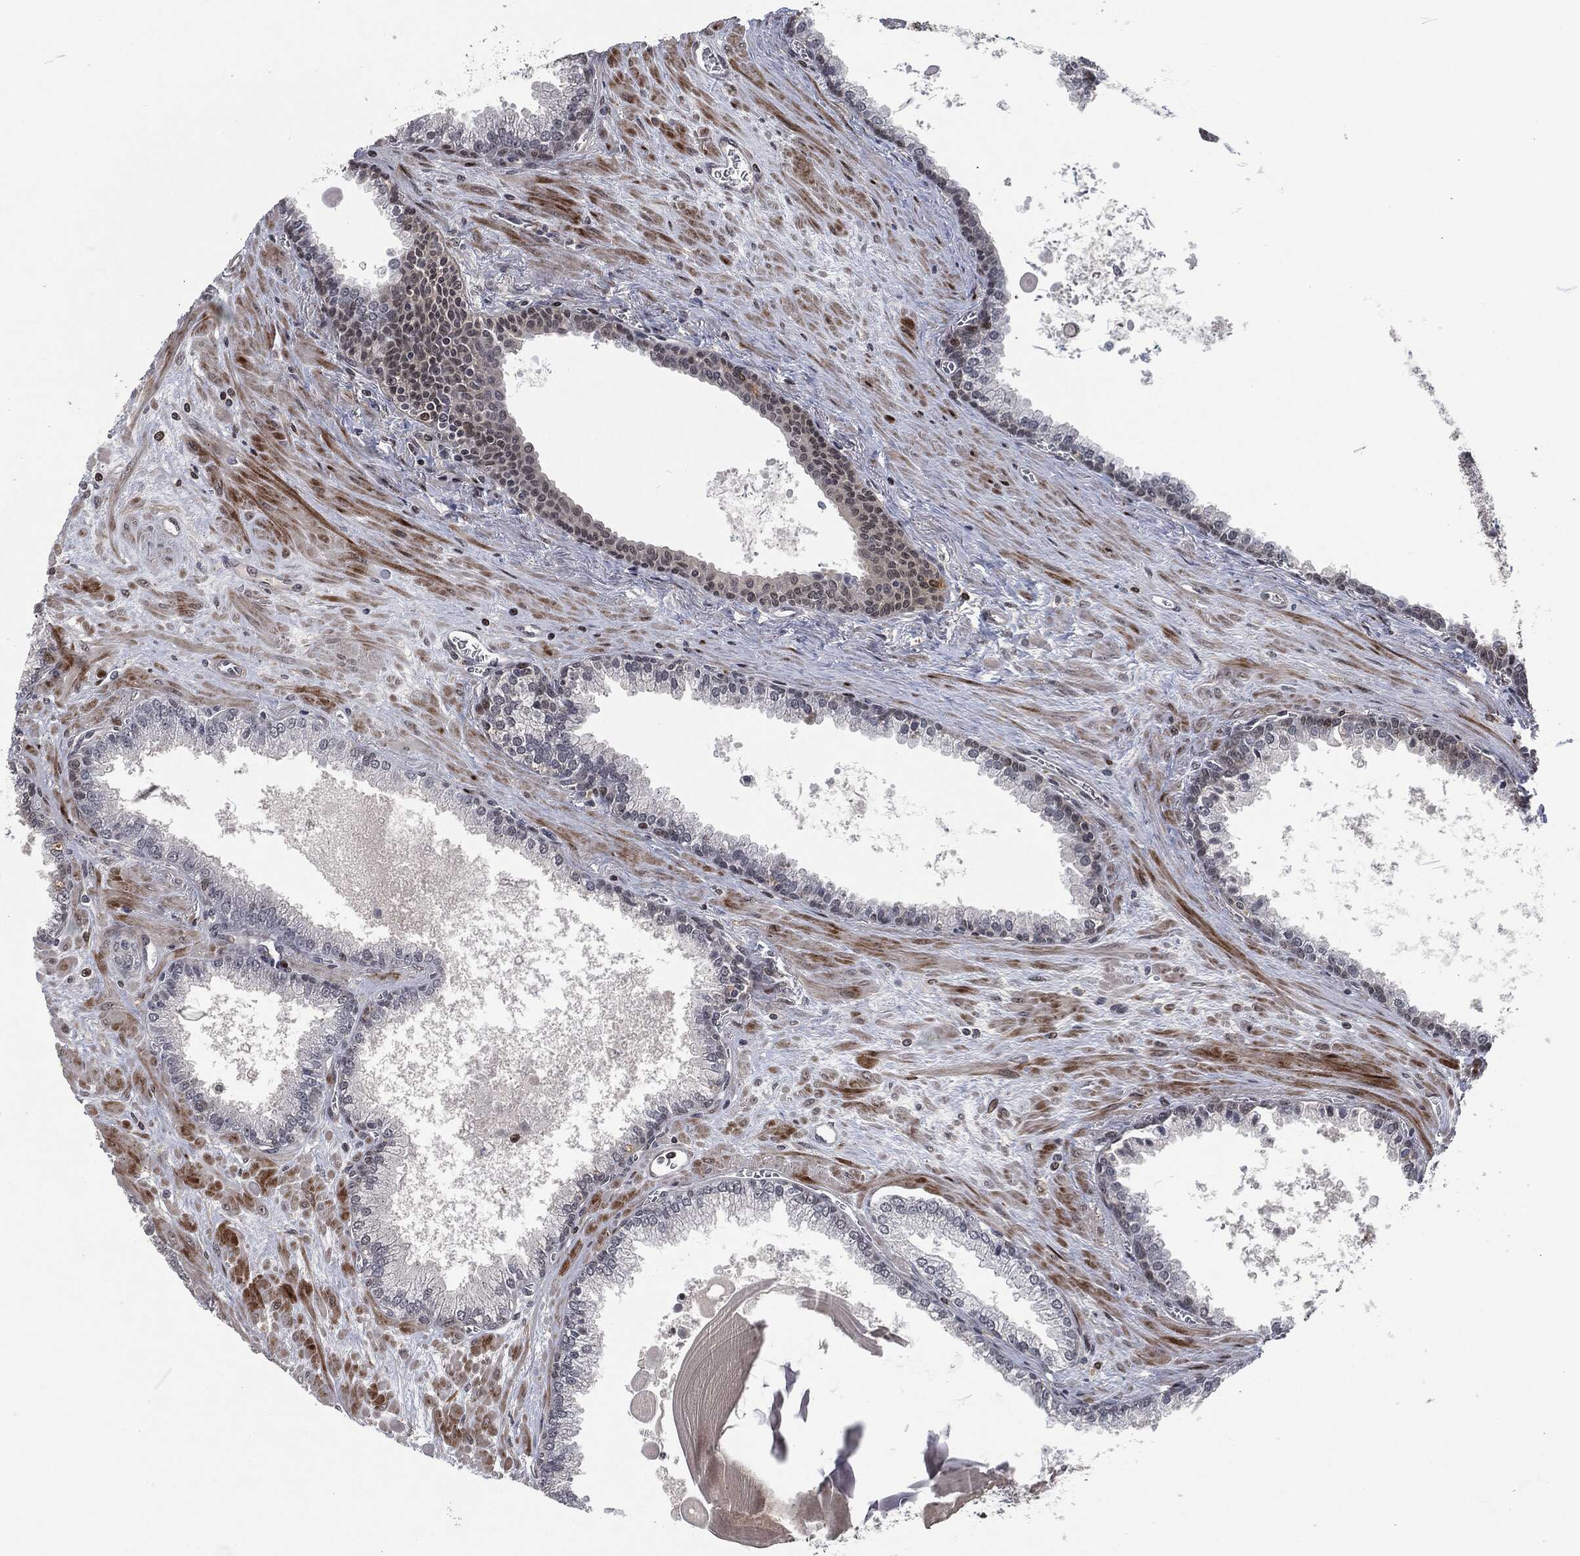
{"staining": {"intensity": "negative", "quantity": "none", "location": "none"}, "tissue": "prostate cancer", "cell_type": "Tumor cells", "image_type": "cancer", "snomed": [{"axis": "morphology", "description": "Adenocarcinoma, NOS"}, {"axis": "topography", "description": "Prostate"}], "caption": "The immunohistochemistry photomicrograph has no significant staining in tumor cells of prostate cancer (adenocarcinoma) tissue.", "gene": "EGFR", "patient": {"sex": "male", "age": 56}}